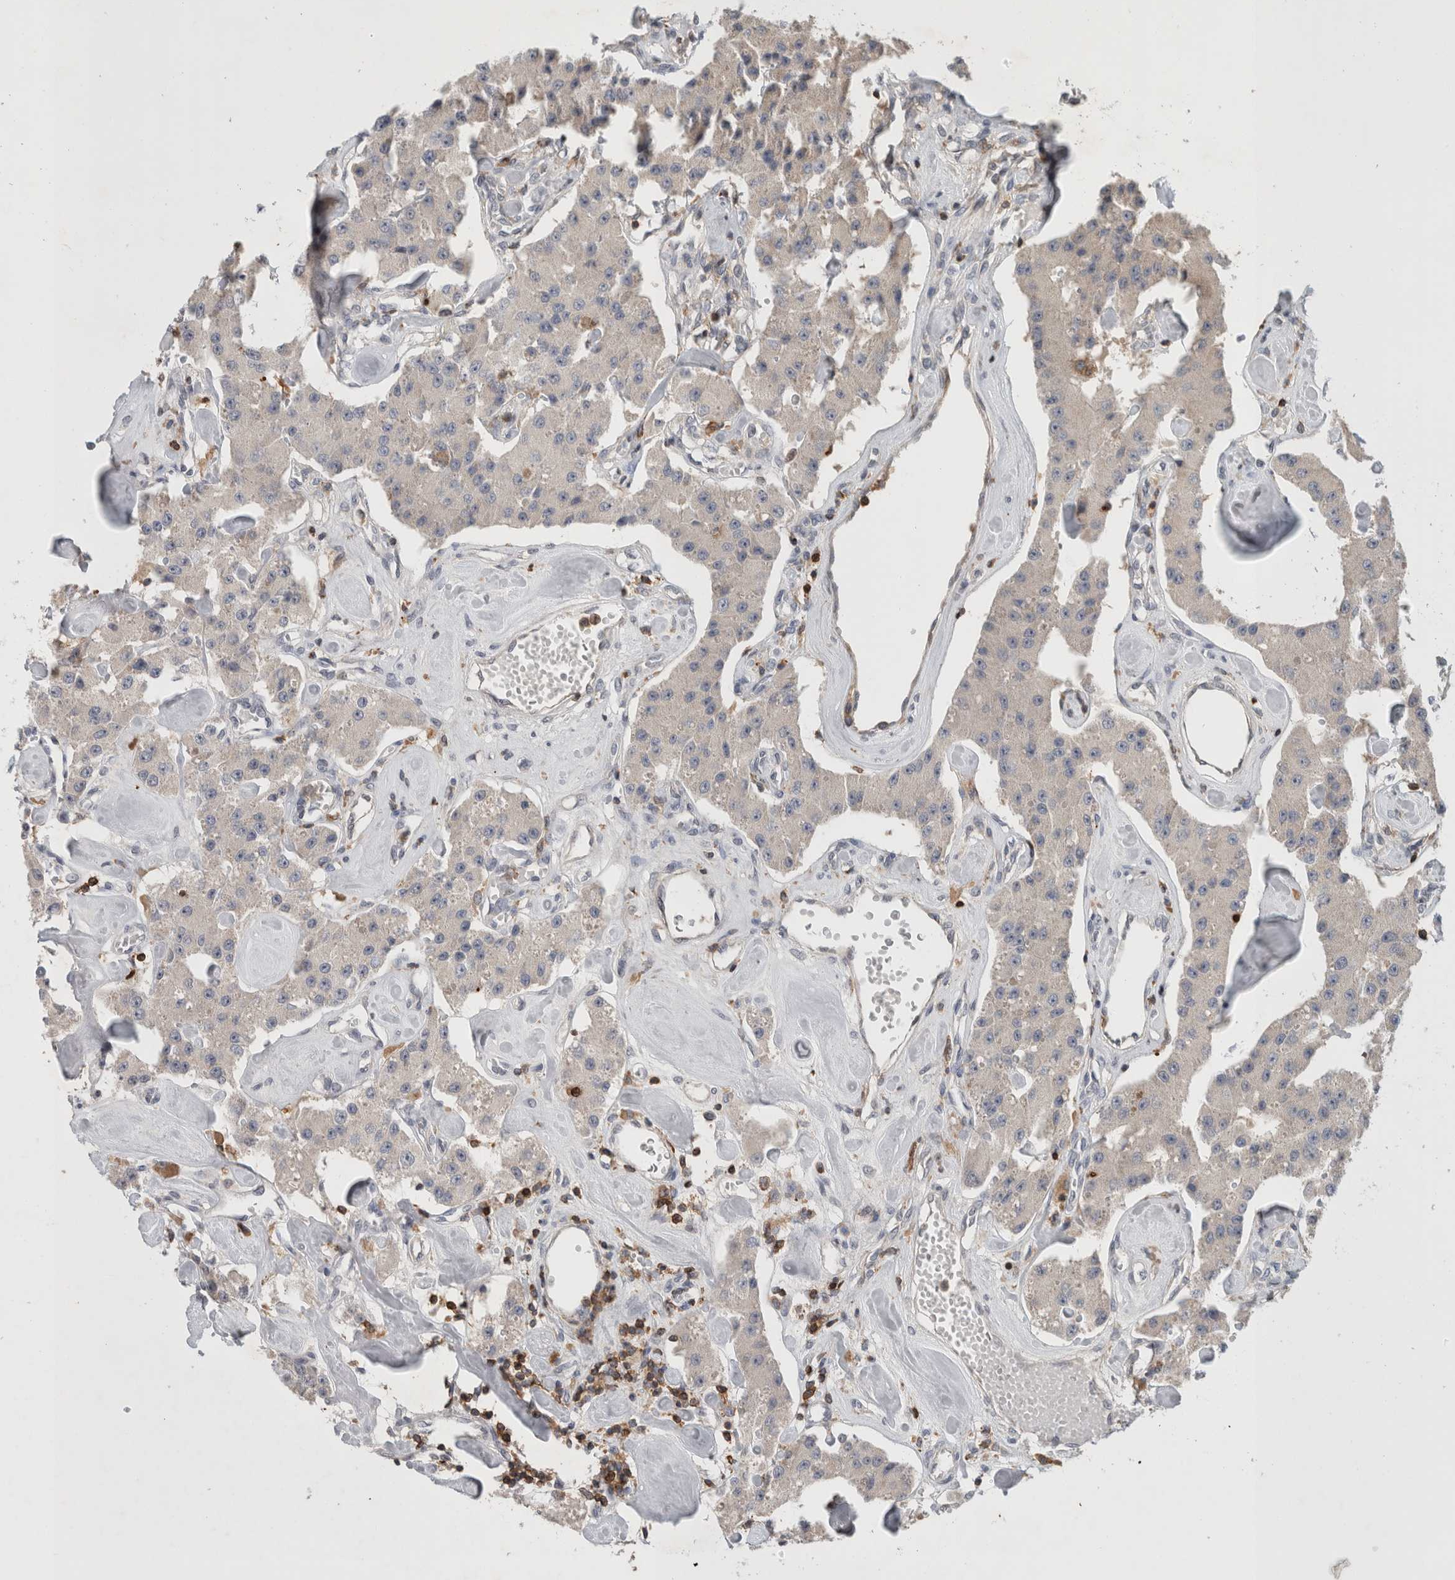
{"staining": {"intensity": "negative", "quantity": "none", "location": "none"}, "tissue": "carcinoid", "cell_type": "Tumor cells", "image_type": "cancer", "snomed": [{"axis": "morphology", "description": "Carcinoid, malignant, NOS"}, {"axis": "topography", "description": "Pancreas"}], "caption": "The immunohistochemistry histopathology image has no significant staining in tumor cells of carcinoid (malignant) tissue.", "gene": "GFRA2", "patient": {"sex": "male", "age": 41}}